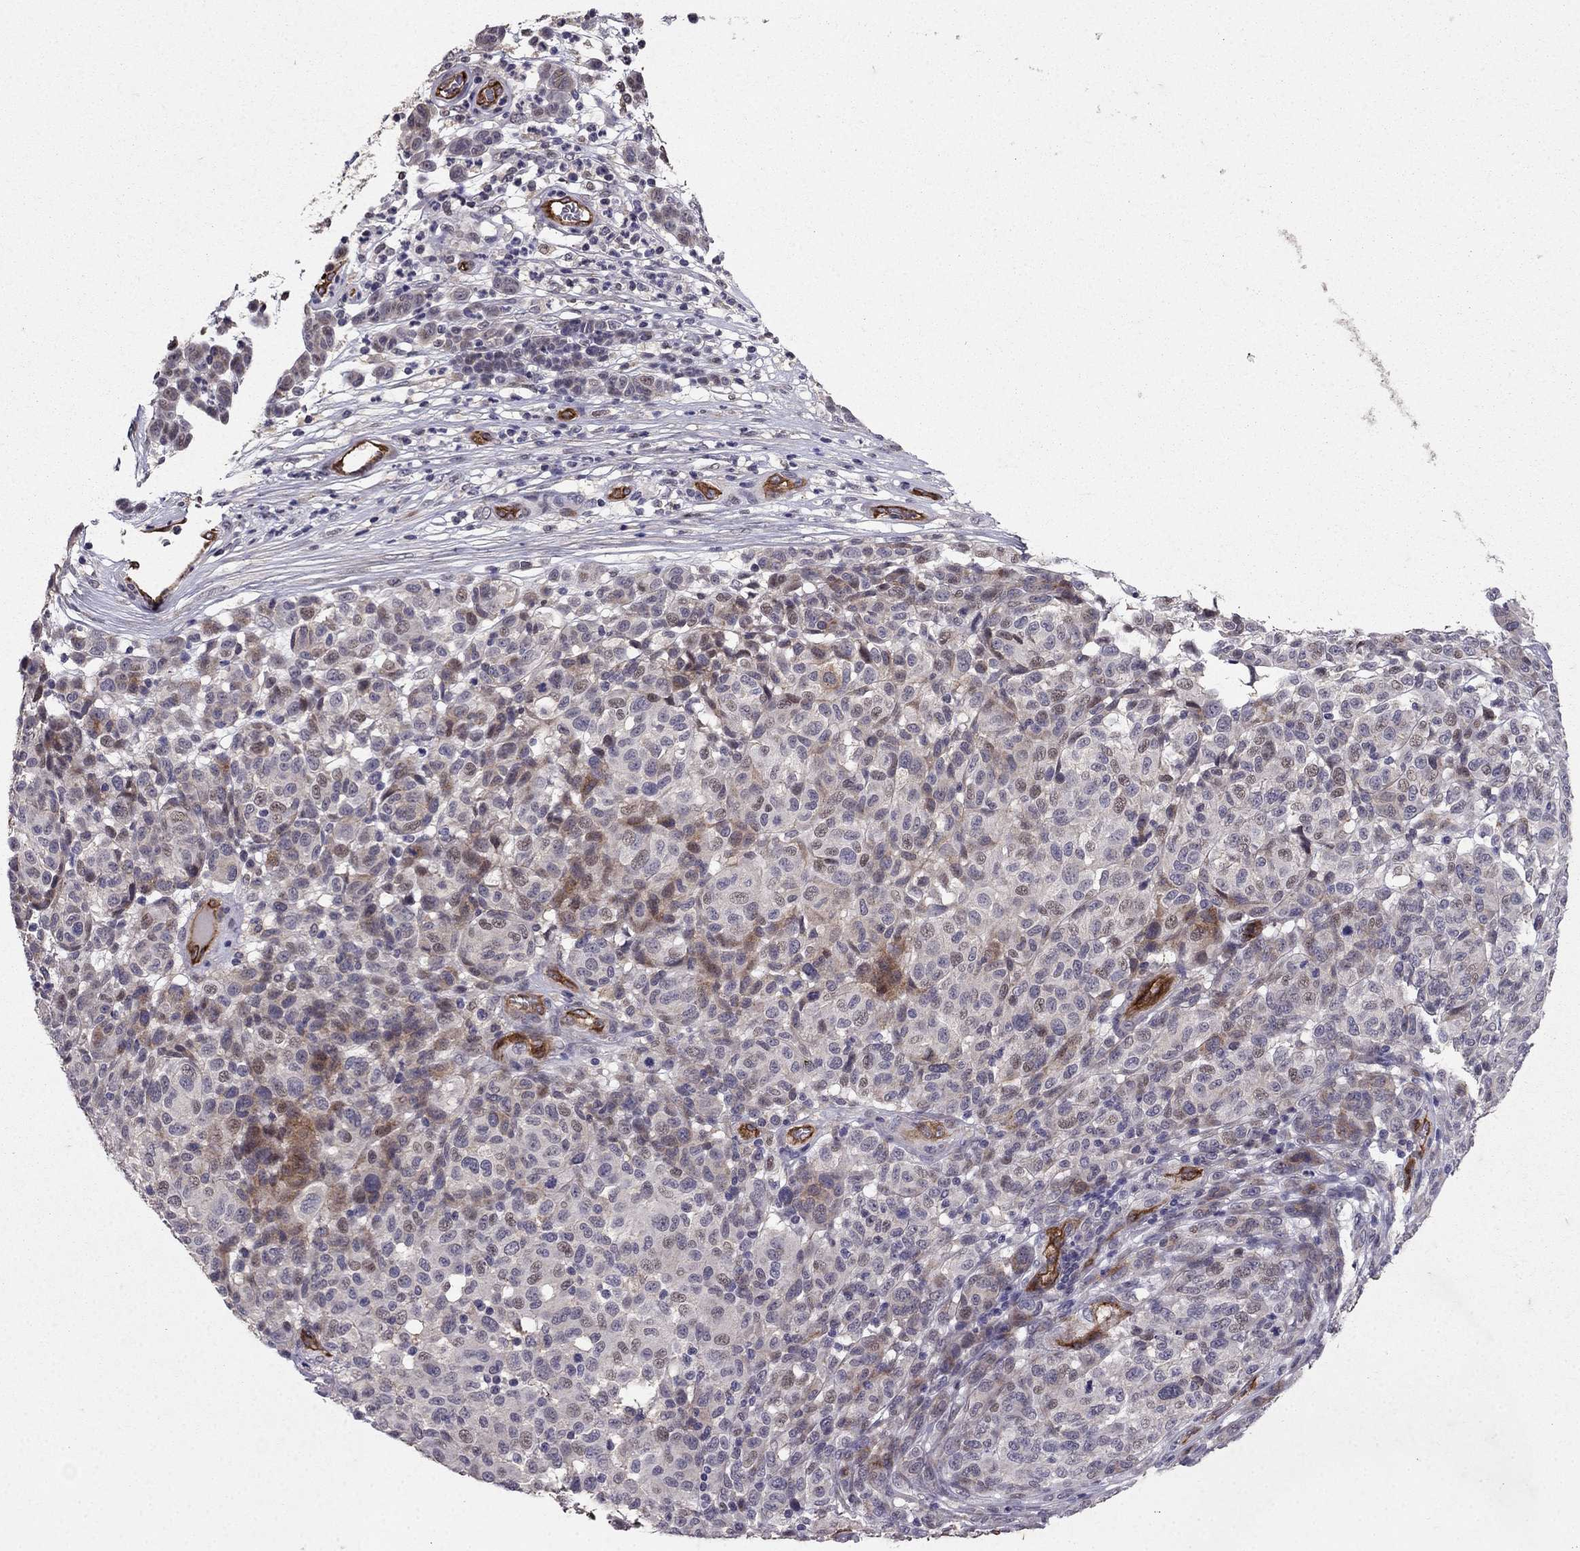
{"staining": {"intensity": "moderate", "quantity": "<25%", "location": "cytoplasmic/membranous"}, "tissue": "melanoma", "cell_type": "Tumor cells", "image_type": "cancer", "snomed": [{"axis": "morphology", "description": "Malignant melanoma, NOS"}, {"axis": "topography", "description": "Skin"}], "caption": "Tumor cells exhibit moderate cytoplasmic/membranous positivity in approximately <25% of cells in melanoma.", "gene": "RASIP1", "patient": {"sex": "male", "age": 59}}